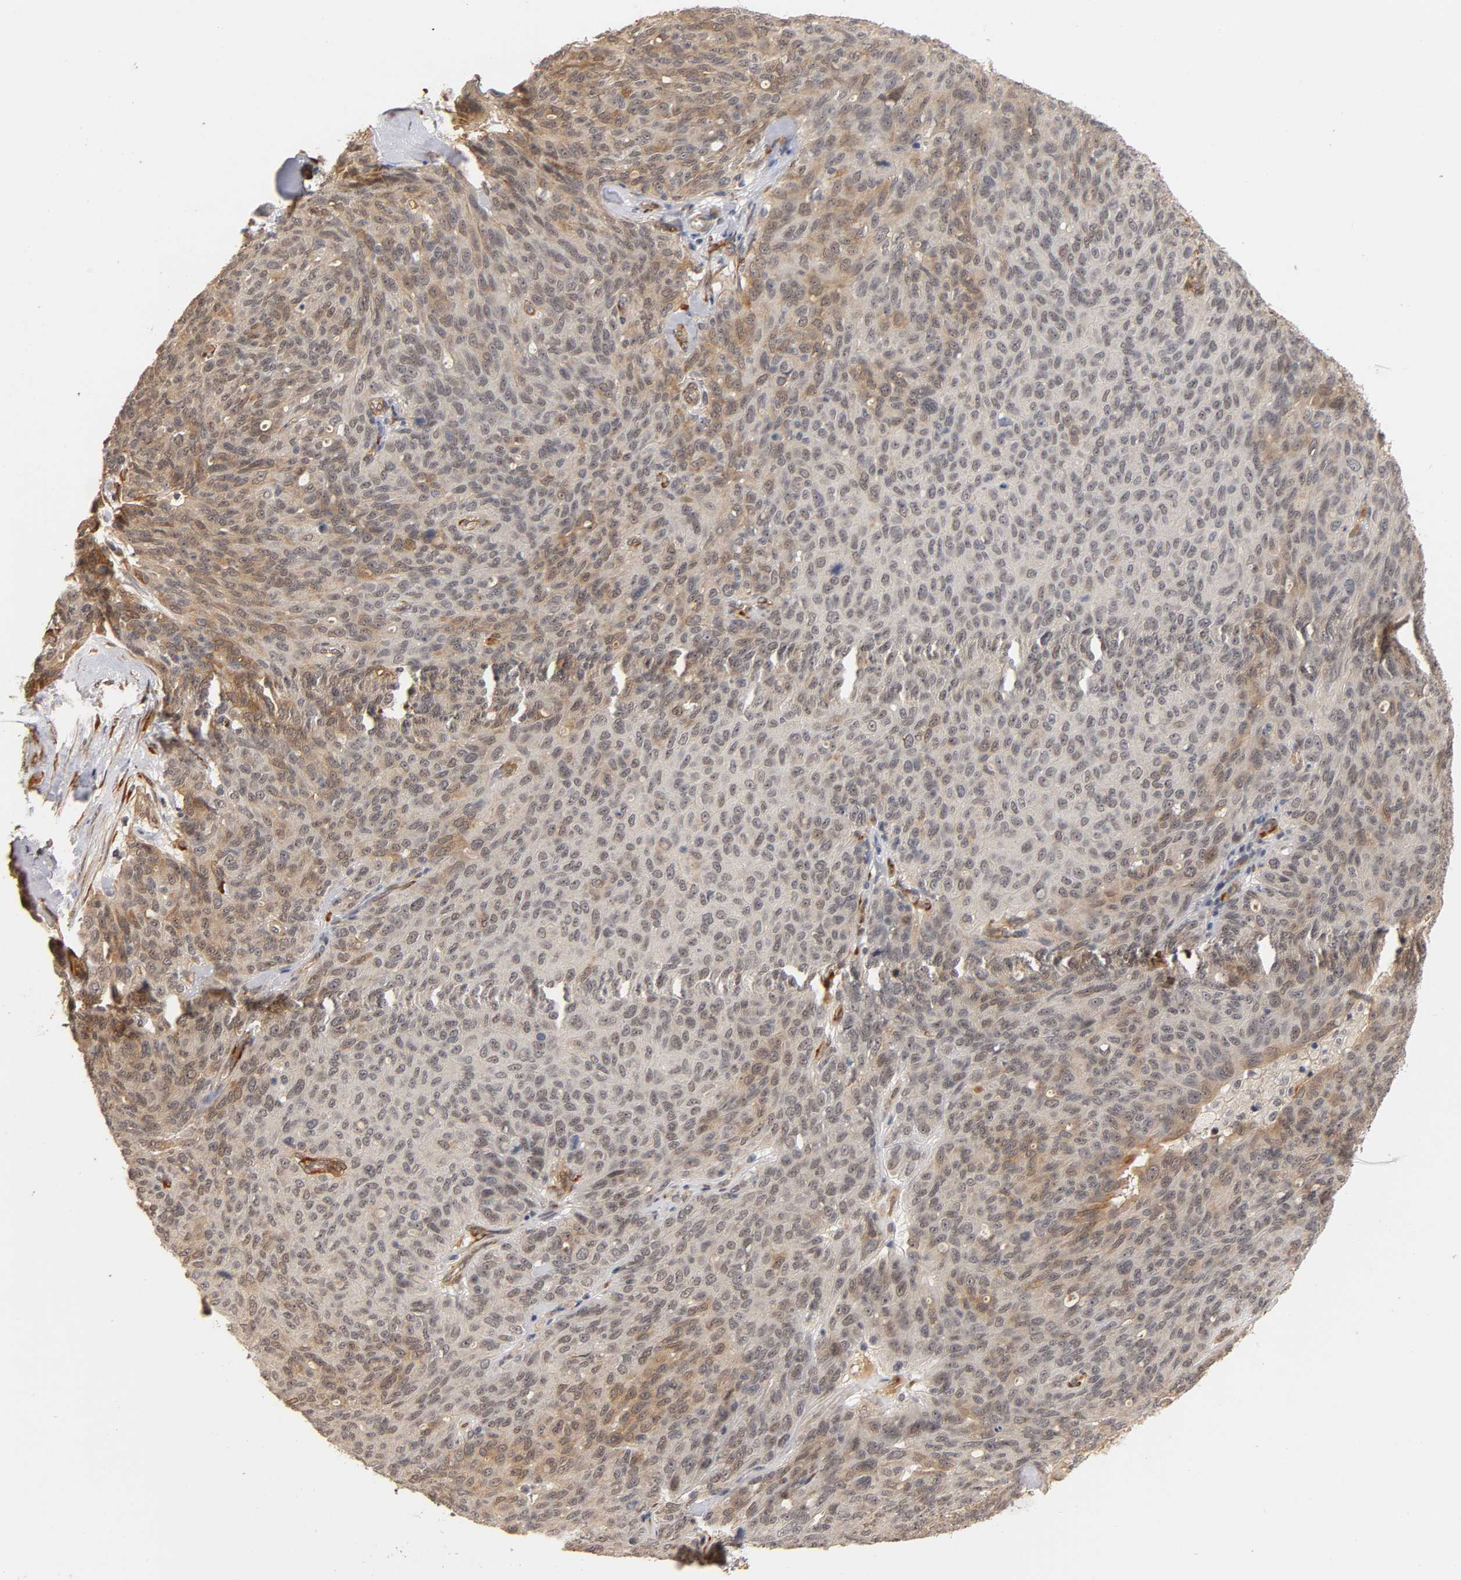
{"staining": {"intensity": "weak", "quantity": "25%-75%", "location": "cytoplasmic/membranous"}, "tissue": "ovarian cancer", "cell_type": "Tumor cells", "image_type": "cancer", "snomed": [{"axis": "morphology", "description": "Carcinoma, endometroid"}, {"axis": "topography", "description": "Ovary"}], "caption": "IHC micrograph of ovarian cancer (endometroid carcinoma) stained for a protein (brown), which demonstrates low levels of weak cytoplasmic/membranous expression in approximately 25%-75% of tumor cells.", "gene": "LAMB1", "patient": {"sex": "female", "age": 60}}